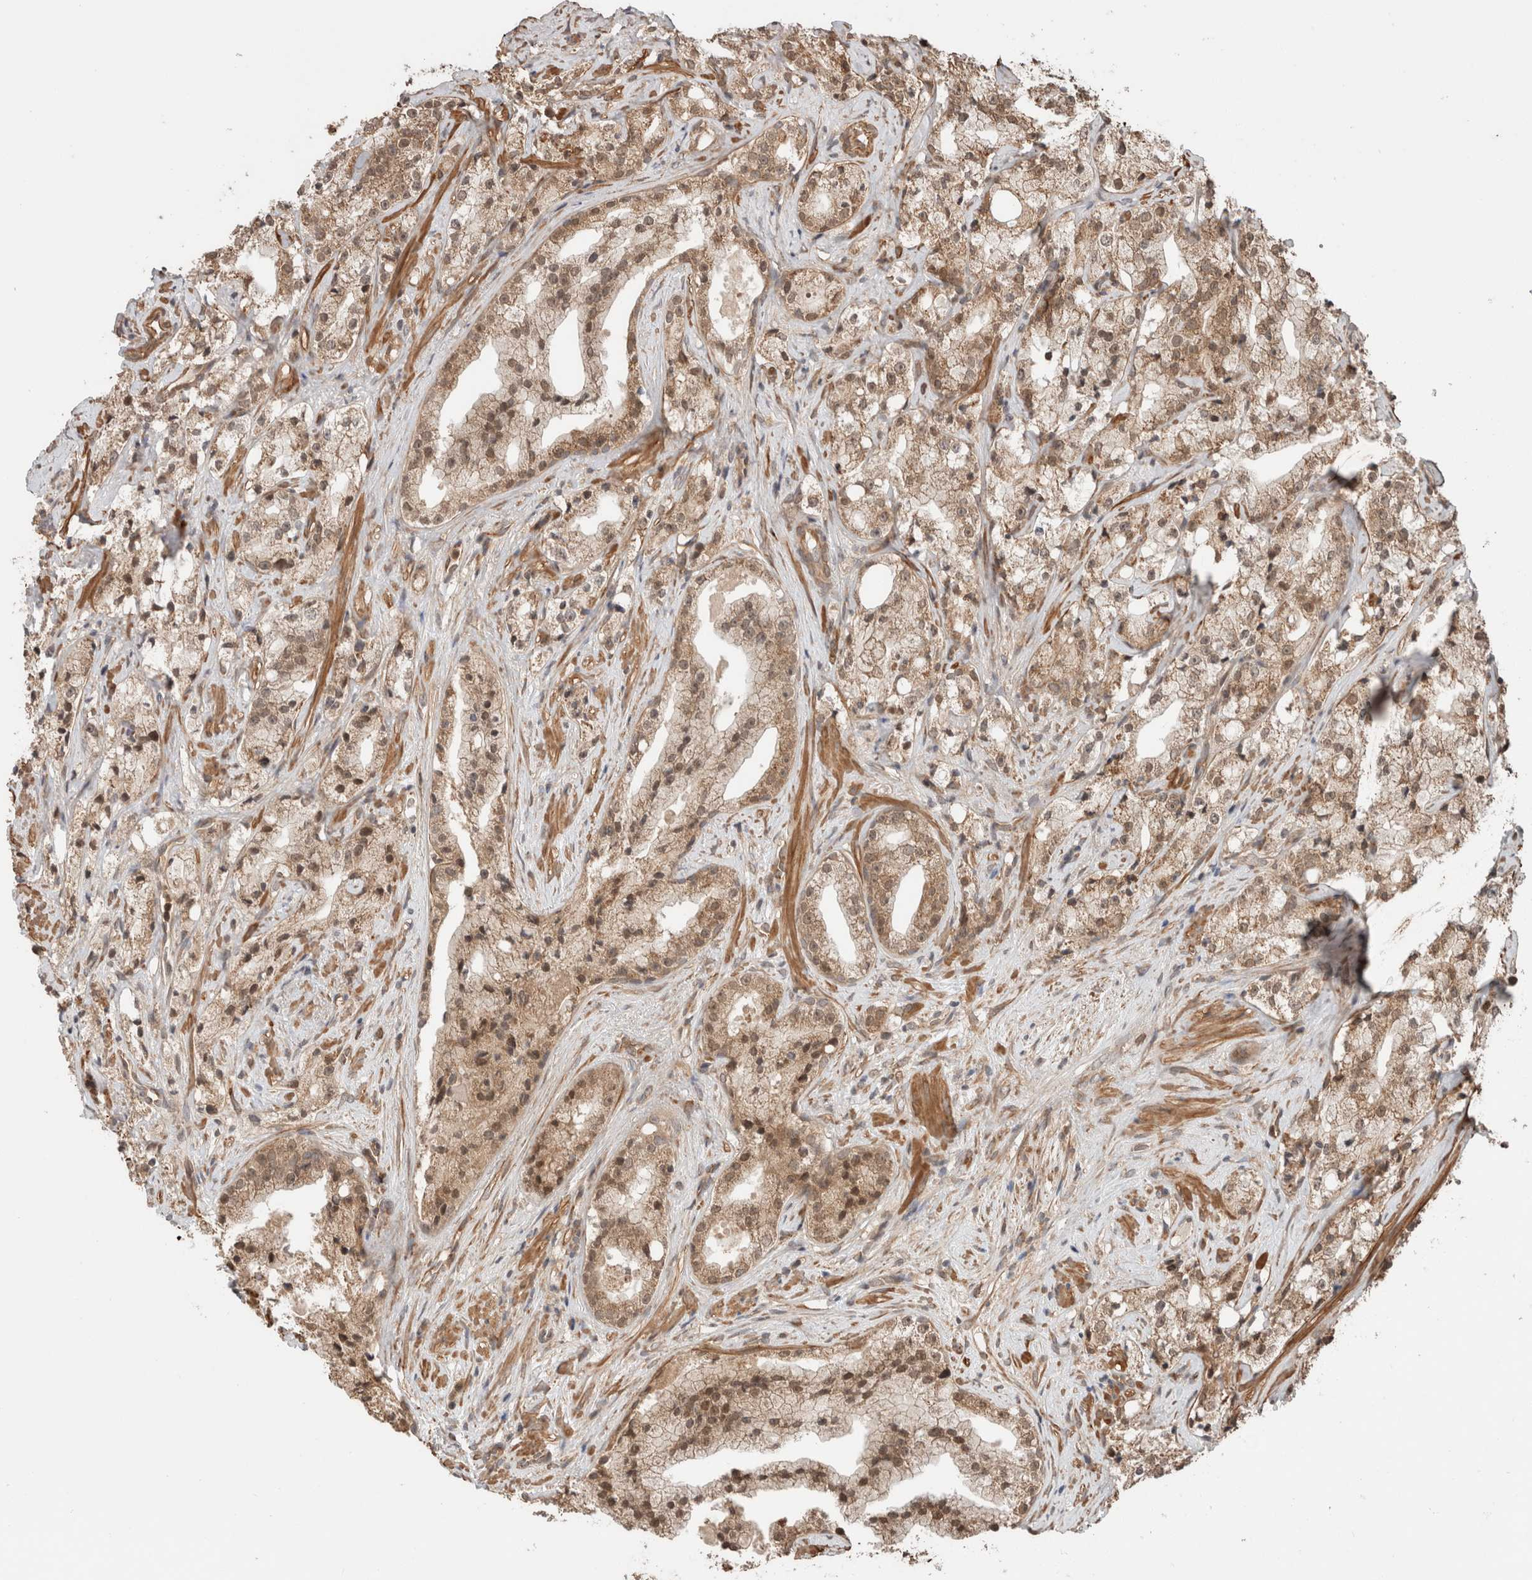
{"staining": {"intensity": "moderate", "quantity": ">75%", "location": "cytoplasmic/membranous,nuclear"}, "tissue": "prostate cancer", "cell_type": "Tumor cells", "image_type": "cancer", "snomed": [{"axis": "morphology", "description": "Adenocarcinoma, High grade"}, {"axis": "topography", "description": "Prostate"}], "caption": "Protein expression analysis of prostate cancer (adenocarcinoma (high-grade)) displays moderate cytoplasmic/membranous and nuclear expression in approximately >75% of tumor cells.", "gene": "ZNF649", "patient": {"sex": "male", "age": 64}}